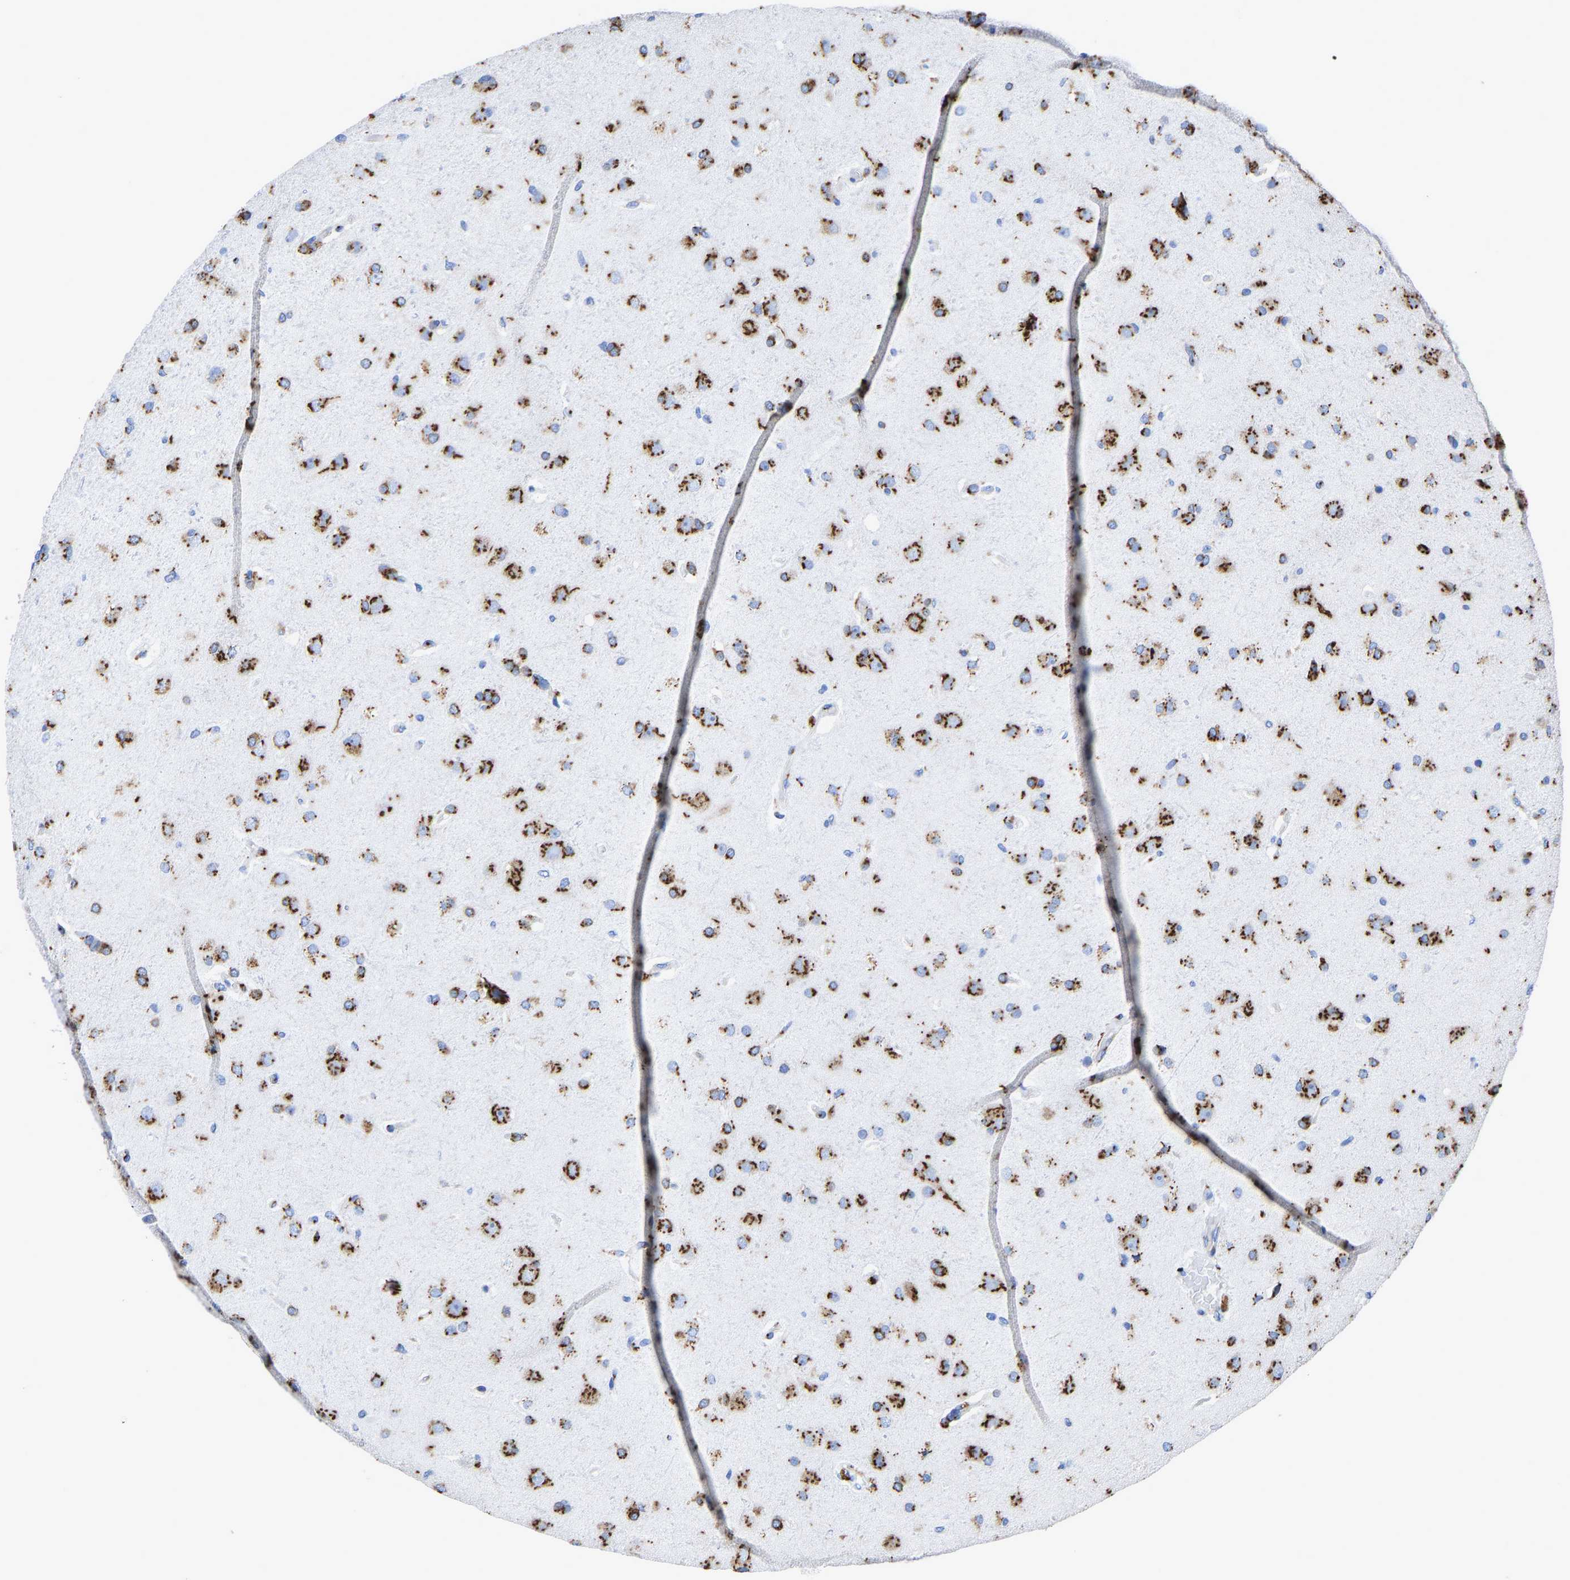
{"staining": {"intensity": "strong", "quantity": ">75%", "location": "cytoplasmic/membranous"}, "tissue": "glioma", "cell_type": "Tumor cells", "image_type": "cancer", "snomed": [{"axis": "morphology", "description": "Glioma, malignant, High grade"}, {"axis": "topography", "description": "Brain"}], "caption": "This photomicrograph displays high-grade glioma (malignant) stained with immunohistochemistry (IHC) to label a protein in brown. The cytoplasmic/membranous of tumor cells show strong positivity for the protein. Nuclei are counter-stained blue.", "gene": "TMEM87A", "patient": {"sex": "female", "age": 58}}